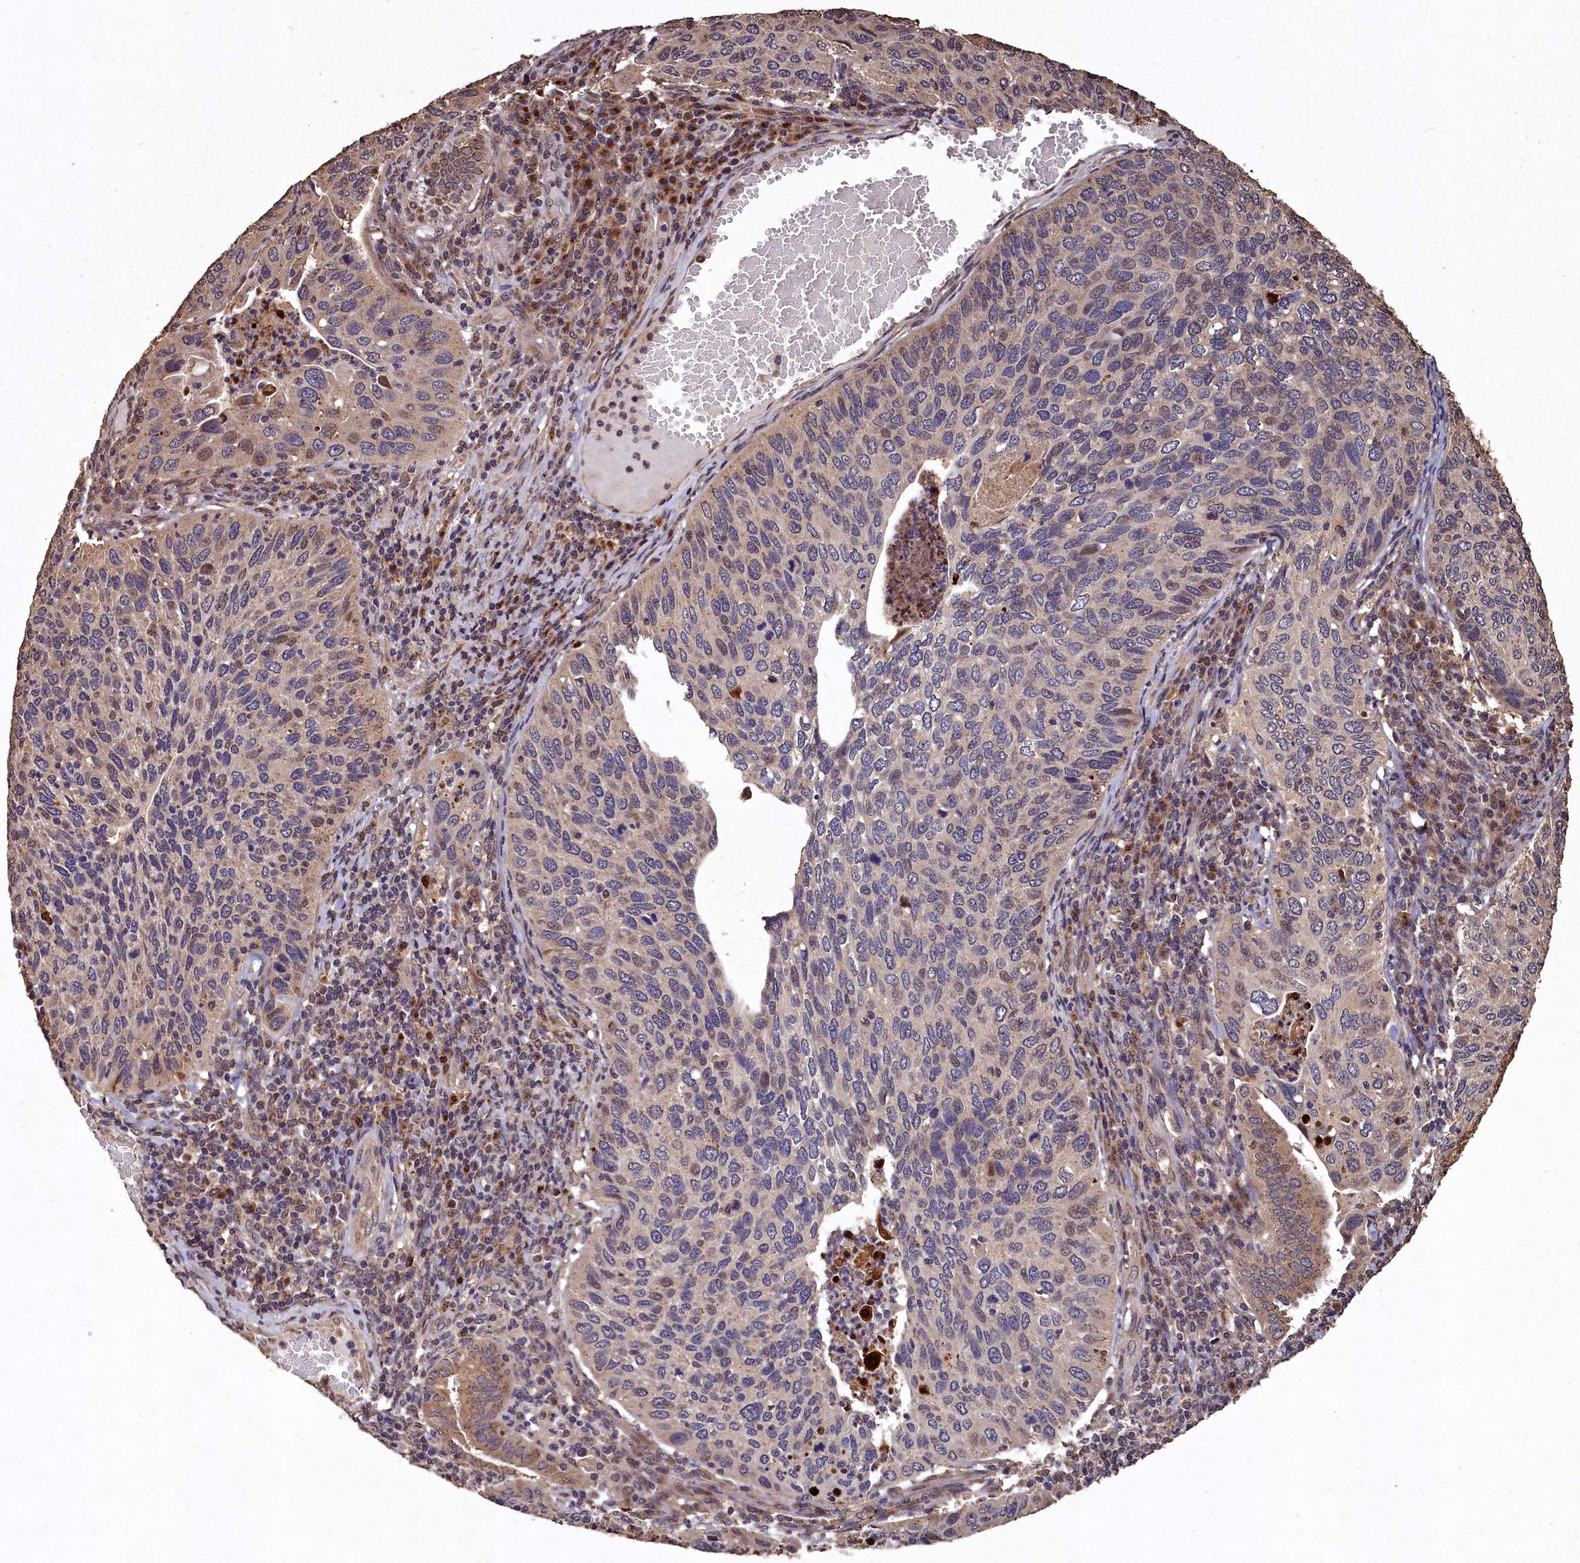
{"staining": {"intensity": "weak", "quantity": "<25%", "location": "cytoplasmic/membranous"}, "tissue": "cervical cancer", "cell_type": "Tumor cells", "image_type": "cancer", "snomed": [{"axis": "morphology", "description": "Squamous cell carcinoma, NOS"}, {"axis": "topography", "description": "Cervix"}], "caption": "Tumor cells show no significant positivity in squamous cell carcinoma (cervical). (DAB (3,3'-diaminobenzidine) IHC visualized using brightfield microscopy, high magnification).", "gene": "LSM4", "patient": {"sex": "female", "age": 38}}